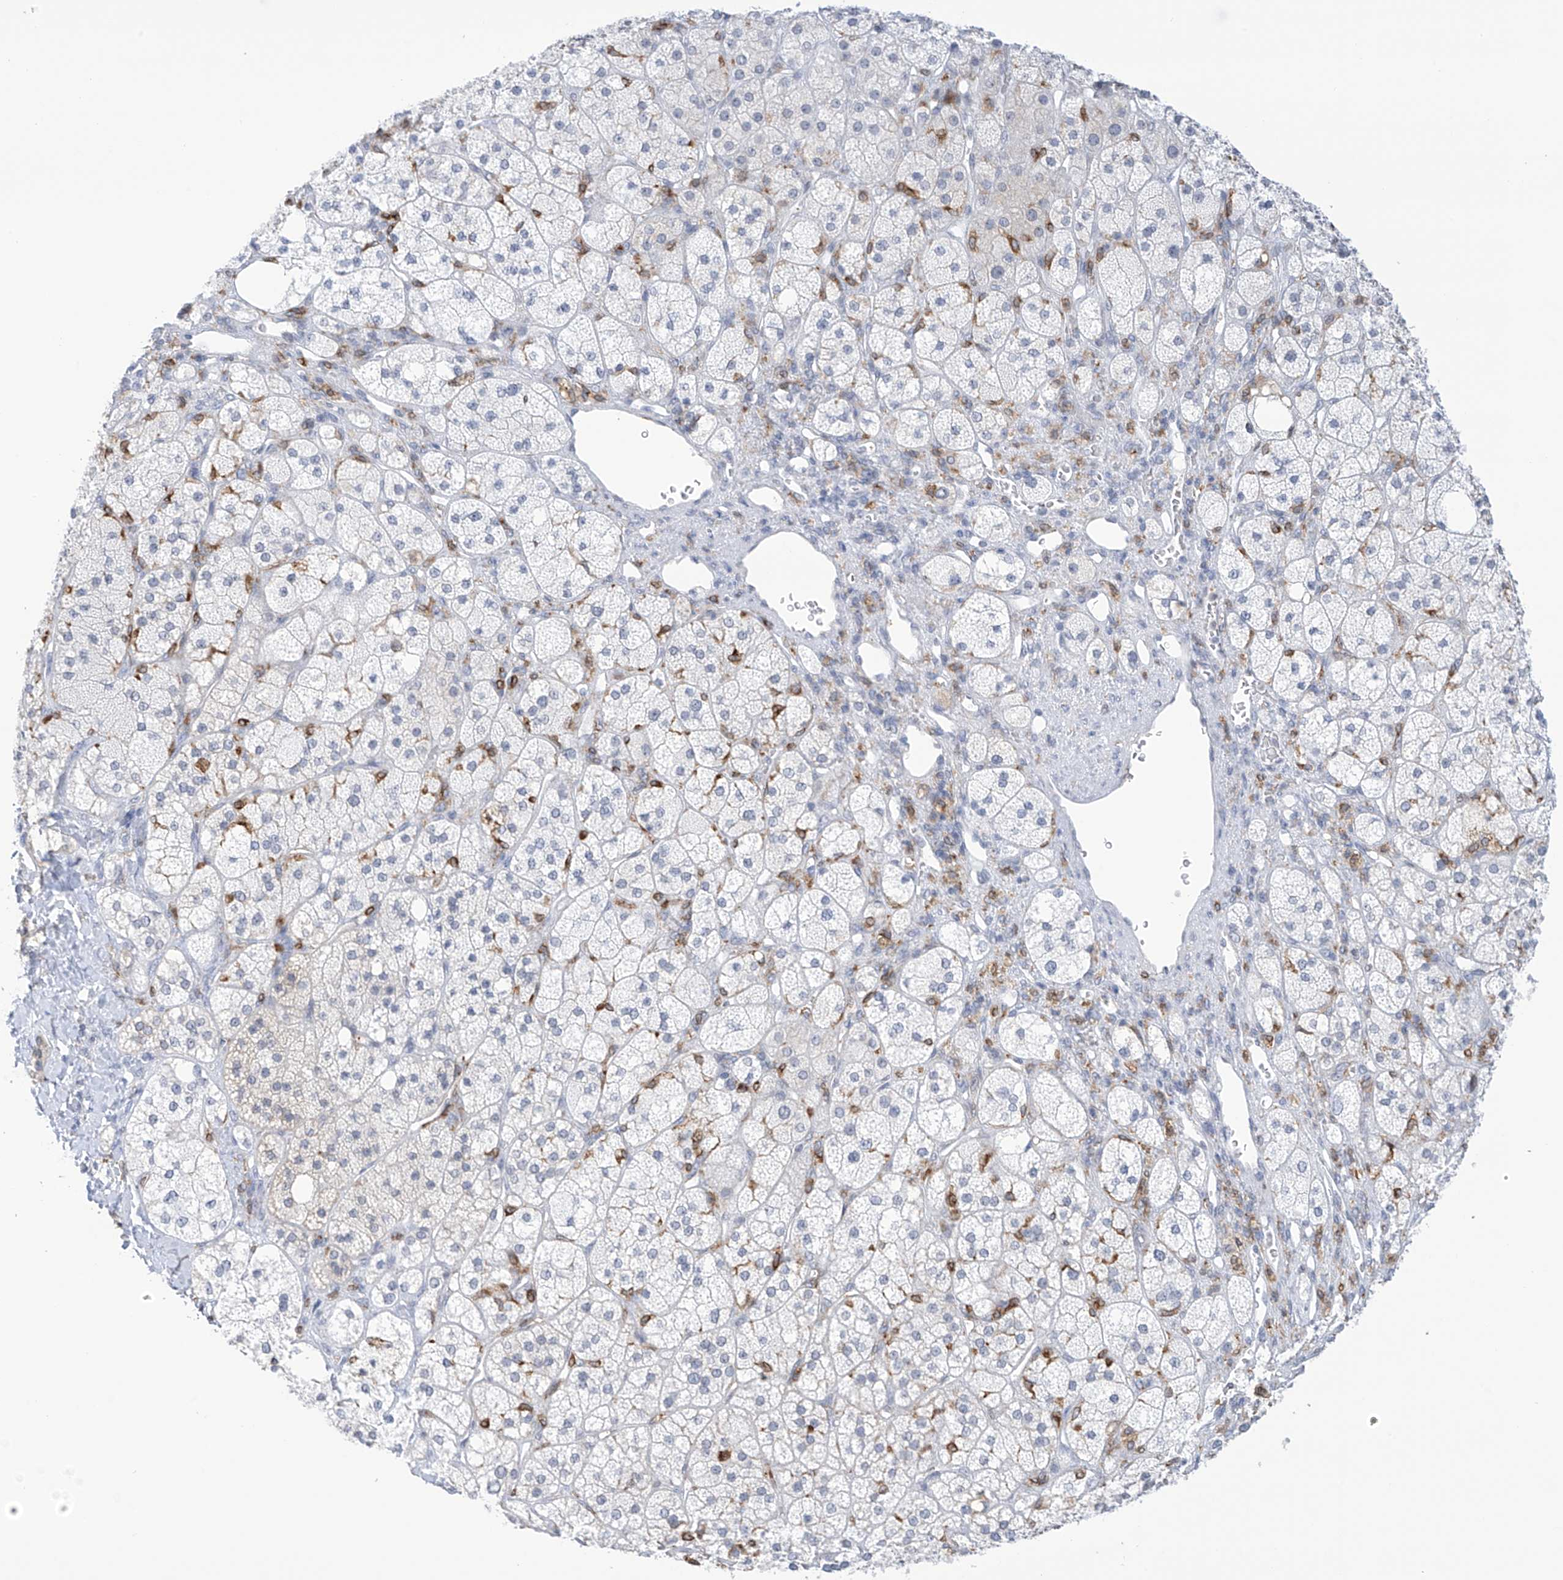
{"staining": {"intensity": "negative", "quantity": "none", "location": "none"}, "tissue": "adrenal gland", "cell_type": "Glandular cells", "image_type": "normal", "snomed": [{"axis": "morphology", "description": "Normal tissue, NOS"}, {"axis": "topography", "description": "Adrenal gland"}], "caption": "DAB immunohistochemical staining of unremarkable adrenal gland reveals no significant positivity in glandular cells.", "gene": "TBXAS1", "patient": {"sex": "male", "age": 61}}